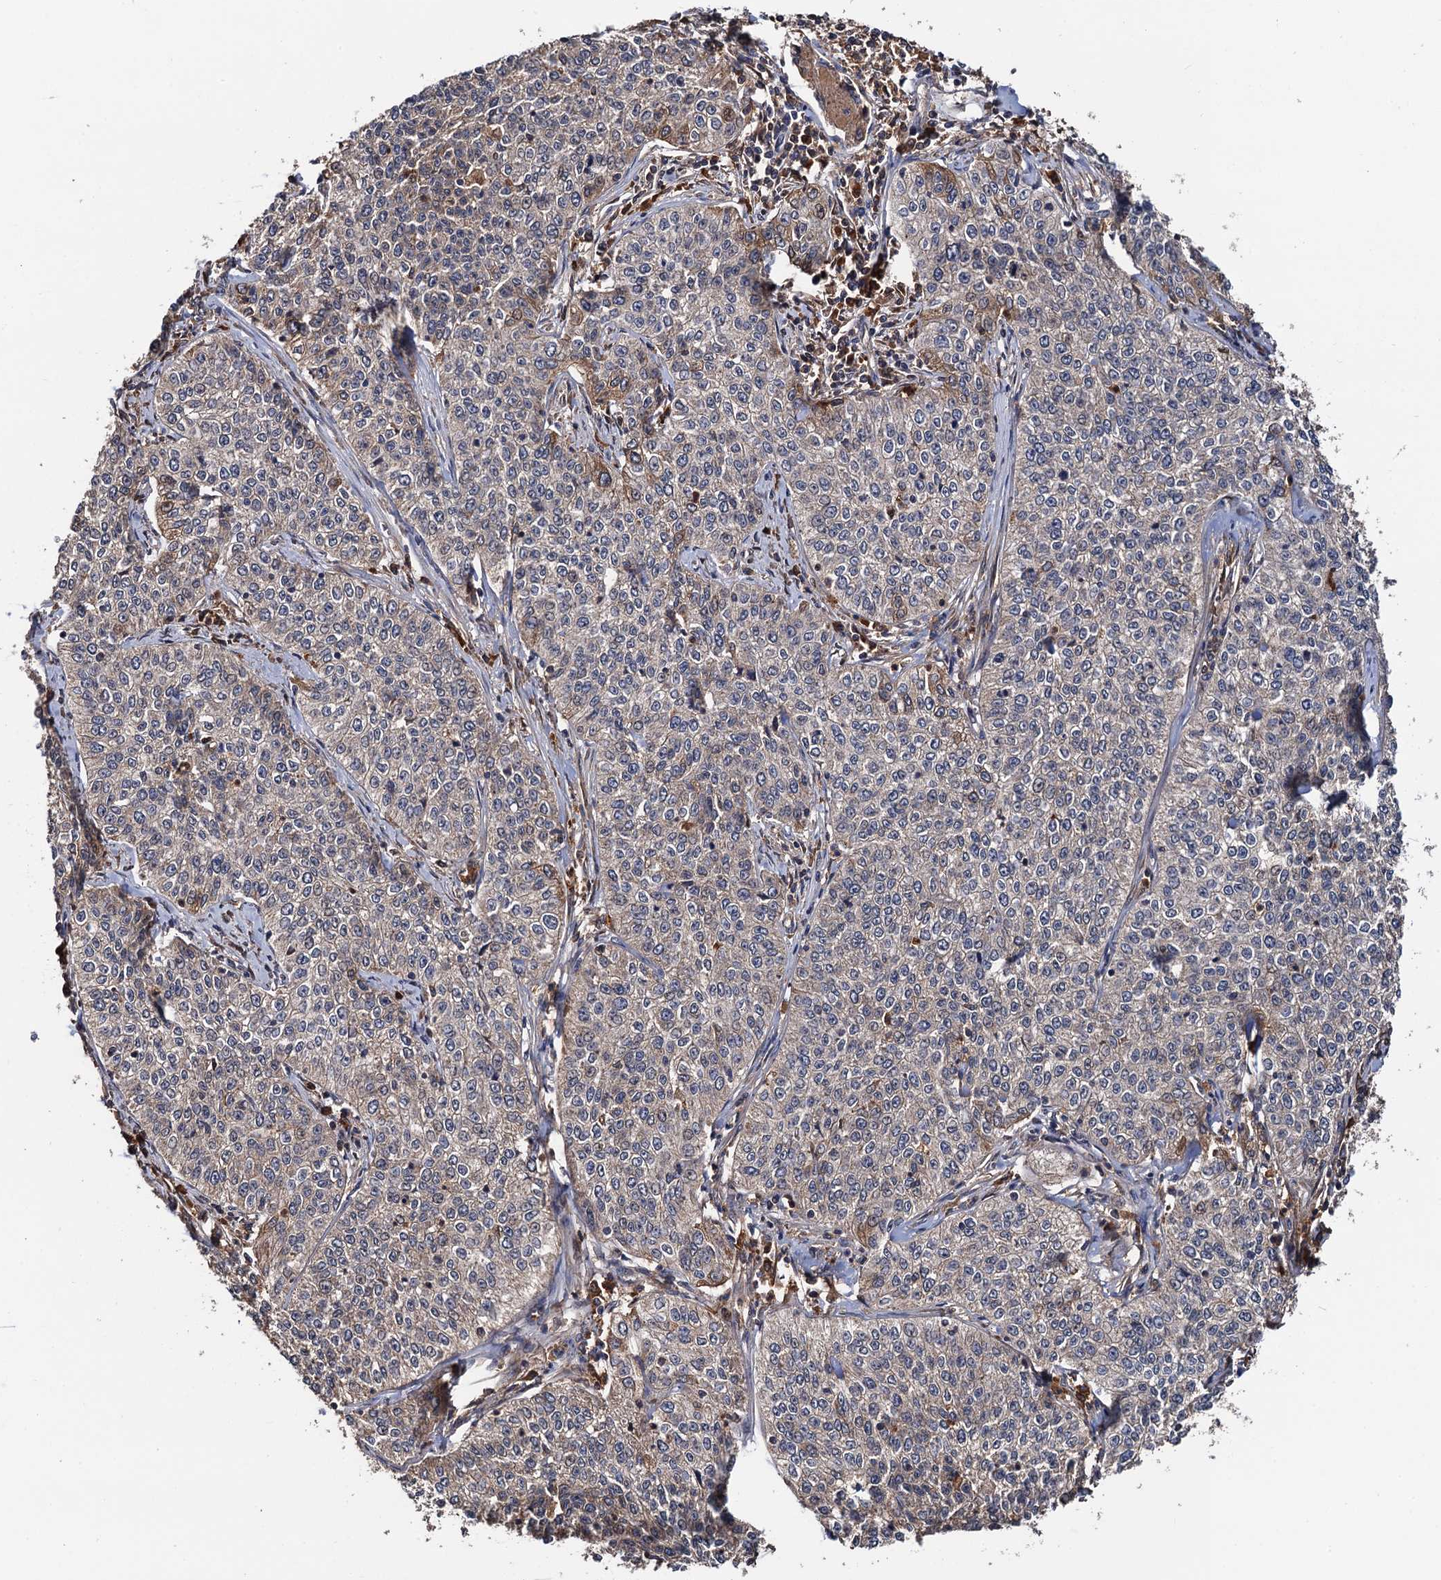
{"staining": {"intensity": "weak", "quantity": "25%-75%", "location": "cytoplasmic/membranous"}, "tissue": "cervical cancer", "cell_type": "Tumor cells", "image_type": "cancer", "snomed": [{"axis": "morphology", "description": "Squamous cell carcinoma, NOS"}, {"axis": "topography", "description": "Cervix"}], "caption": "Brown immunohistochemical staining in squamous cell carcinoma (cervical) displays weak cytoplasmic/membranous positivity in about 25%-75% of tumor cells.", "gene": "RGS11", "patient": {"sex": "female", "age": 35}}